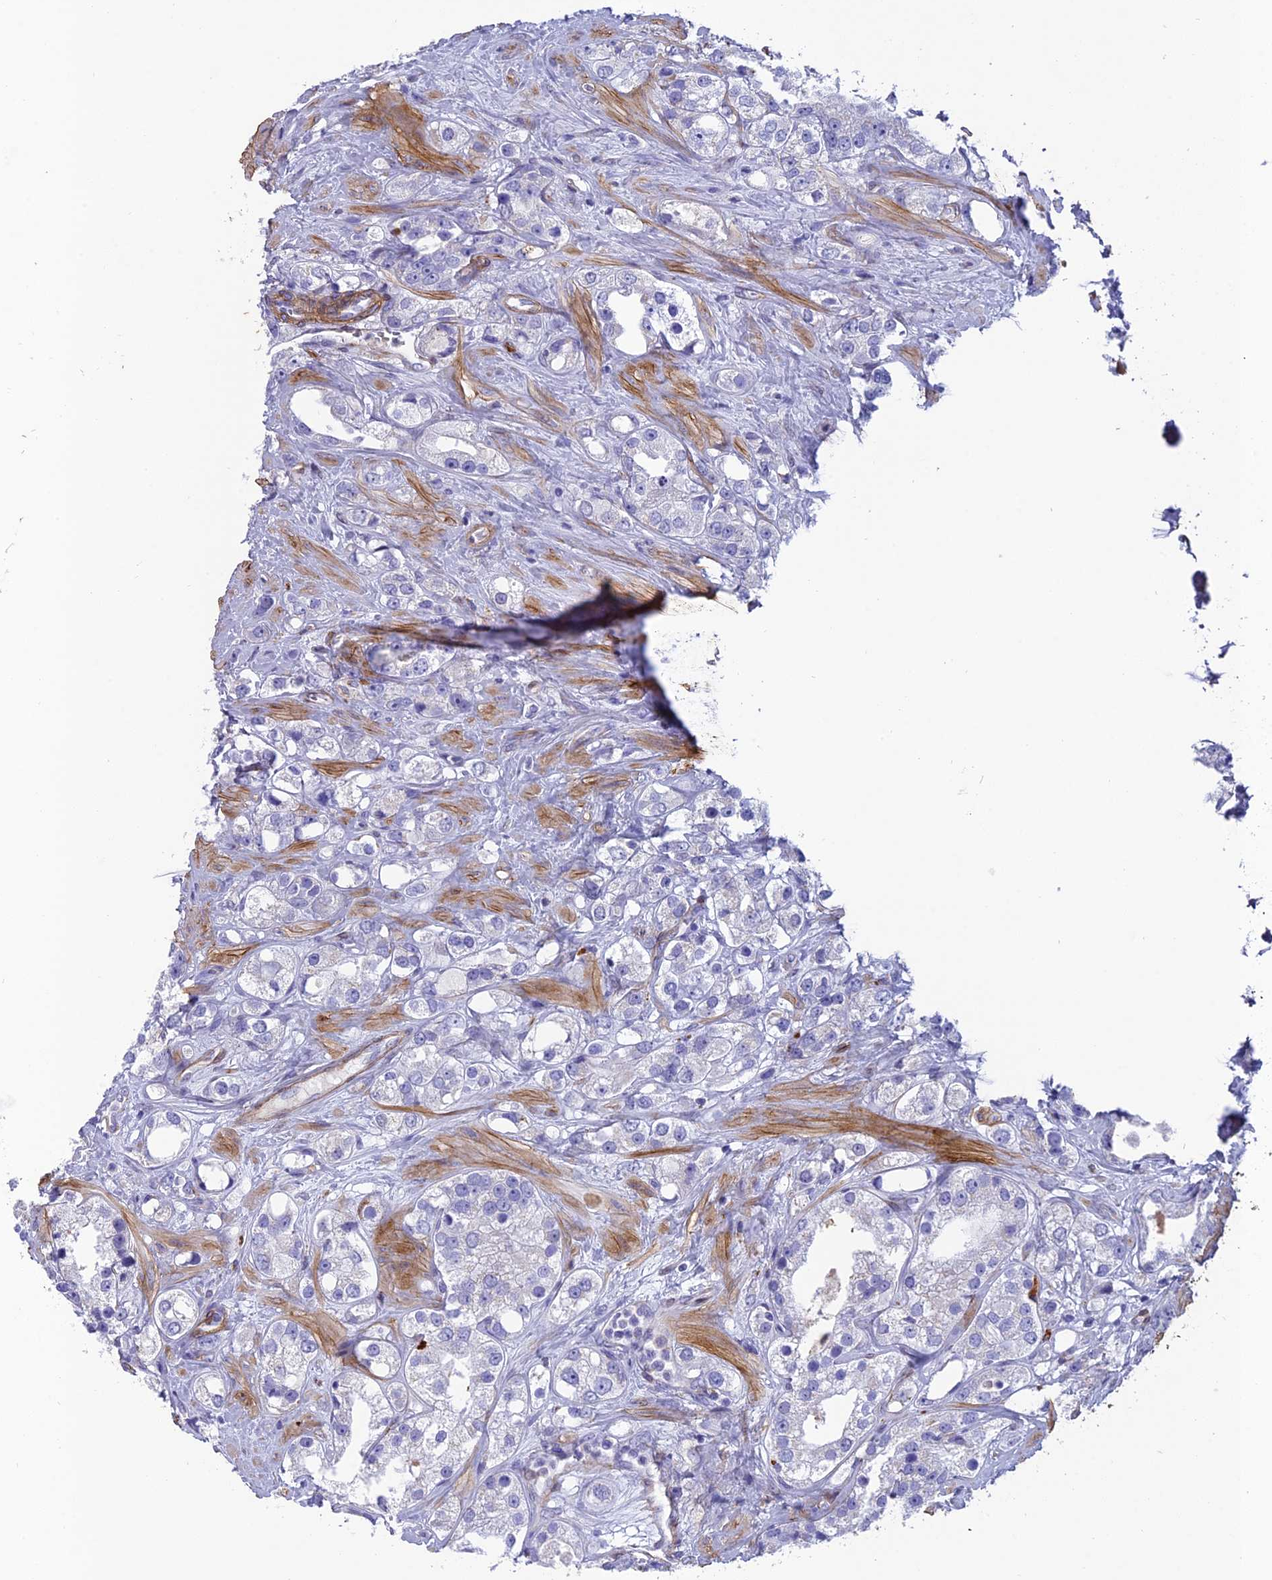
{"staining": {"intensity": "negative", "quantity": "none", "location": "none"}, "tissue": "prostate cancer", "cell_type": "Tumor cells", "image_type": "cancer", "snomed": [{"axis": "morphology", "description": "Adenocarcinoma, NOS"}, {"axis": "topography", "description": "Prostate"}], "caption": "A high-resolution histopathology image shows immunohistochemistry staining of adenocarcinoma (prostate), which demonstrates no significant expression in tumor cells. (Immunohistochemistry, brightfield microscopy, high magnification).", "gene": "TNS1", "patient": {"sex": "male", "age": 79}}